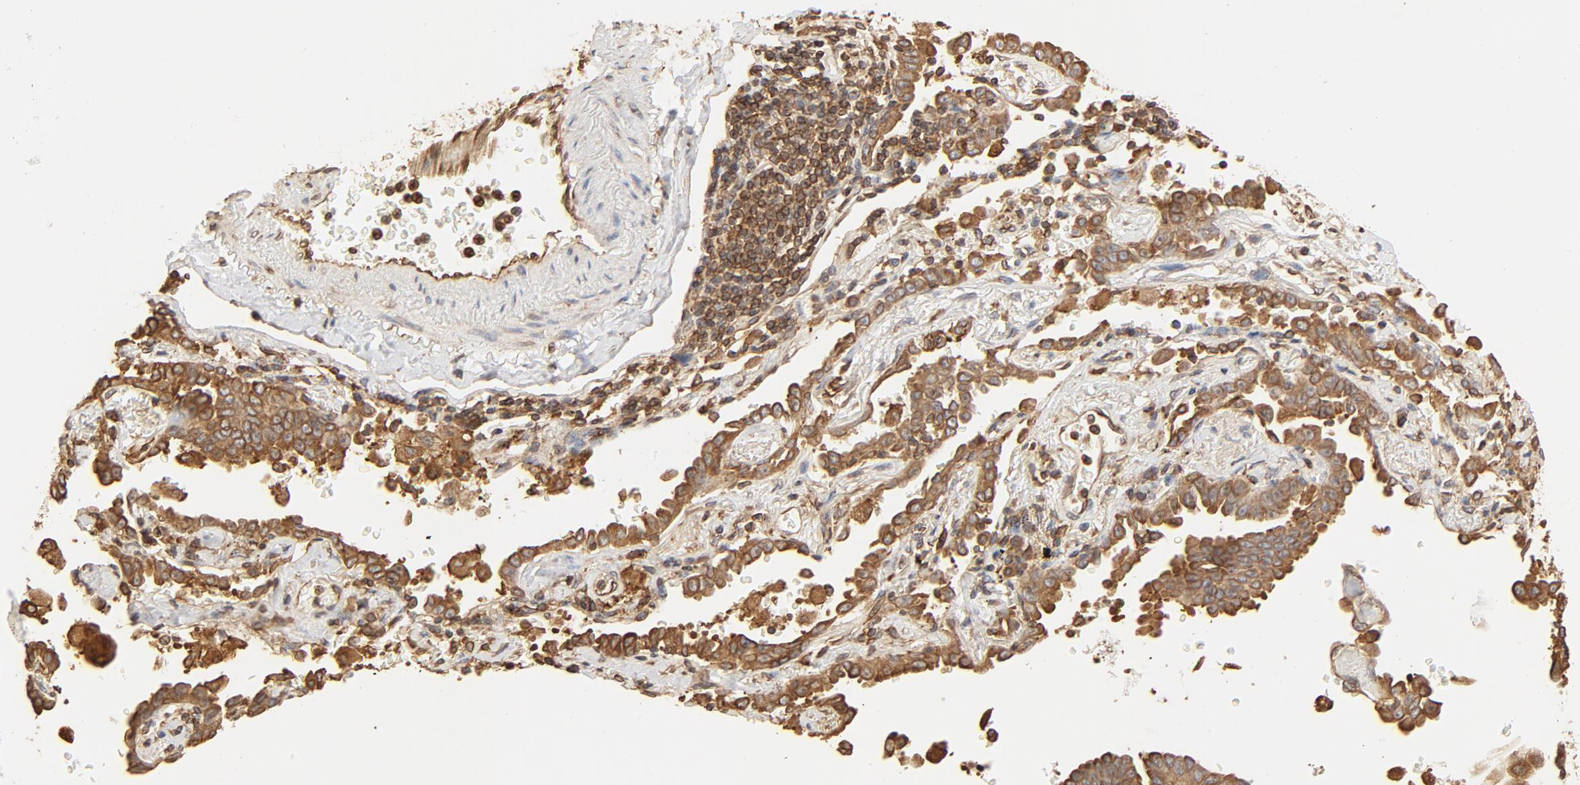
{"staining": {"intensity": "moderate", "quantity": ">75%", "location": "cytoplasmic/membranous"}, "tissue": "lung cancer", "cell_type": "Tumor cells", "image_type": "cancer", "snomed": [{"axis": "morphology", "description": "Adenocarcinoma, NOS"}, {"axis": "topography", "description": "Lung"}], "caption": "This image exhibits IHC staining of lung adenocarcinoma, with medium moderate cytoplasmic/membranous staining in about >75% of tumor cells.", "gene": "BCAP31", "patient": {"sex": "female", "age": 64}}